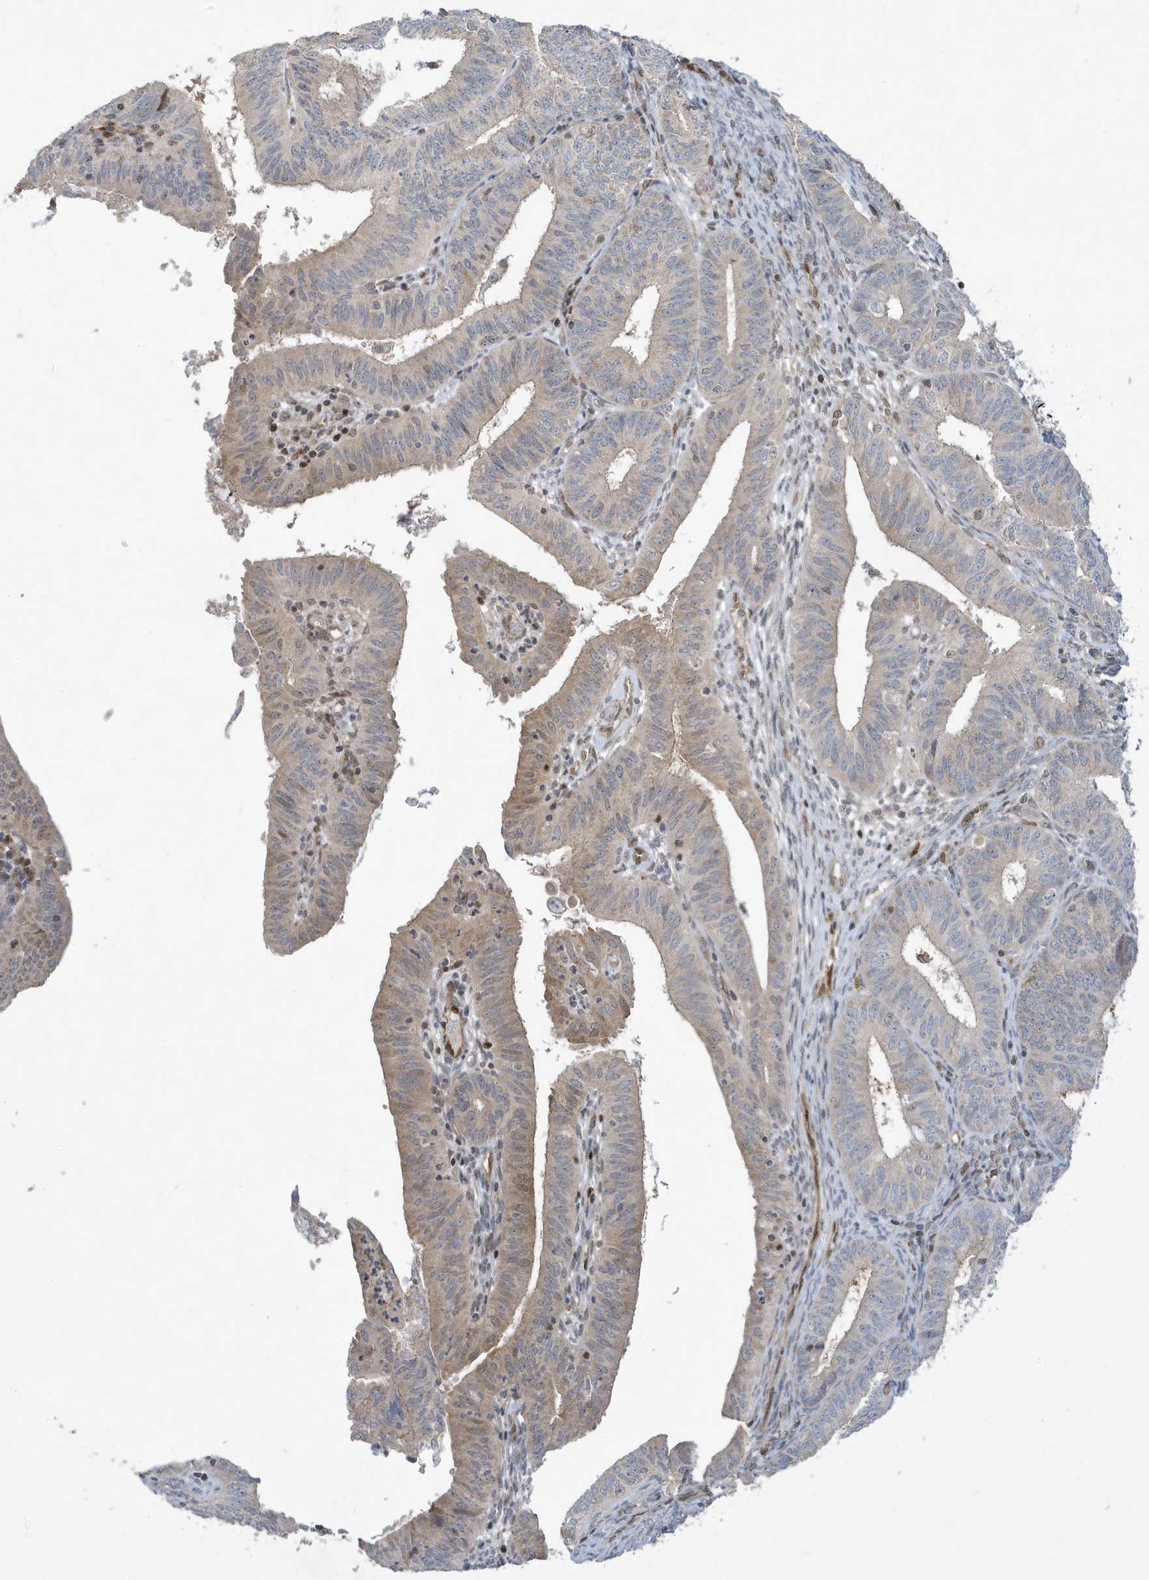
{"staining": {"intensity": "moderate", "quantity": "25%-75%", "location": "cytoplasmic/membranous,nuclear"}, "tissue": "endometrial cancer", "cell_type": "Tumor cells", "image_type": "cancer", "snomed": [{"axis": "morphology", "description": "Adenocarcinoma, NOS"}, {"axis": "topography", "description": "Endometrium"}], "caption": "This photomicrograph displays immunohistochemistry (IHC) staining of endometrial cancer, with medium moderate cytoplasmic/membranous and nuclear expression in about 25%-75% of tumor cells.", "gene": "NCOA7", "patient": {"sex": "female", "age": 51}}